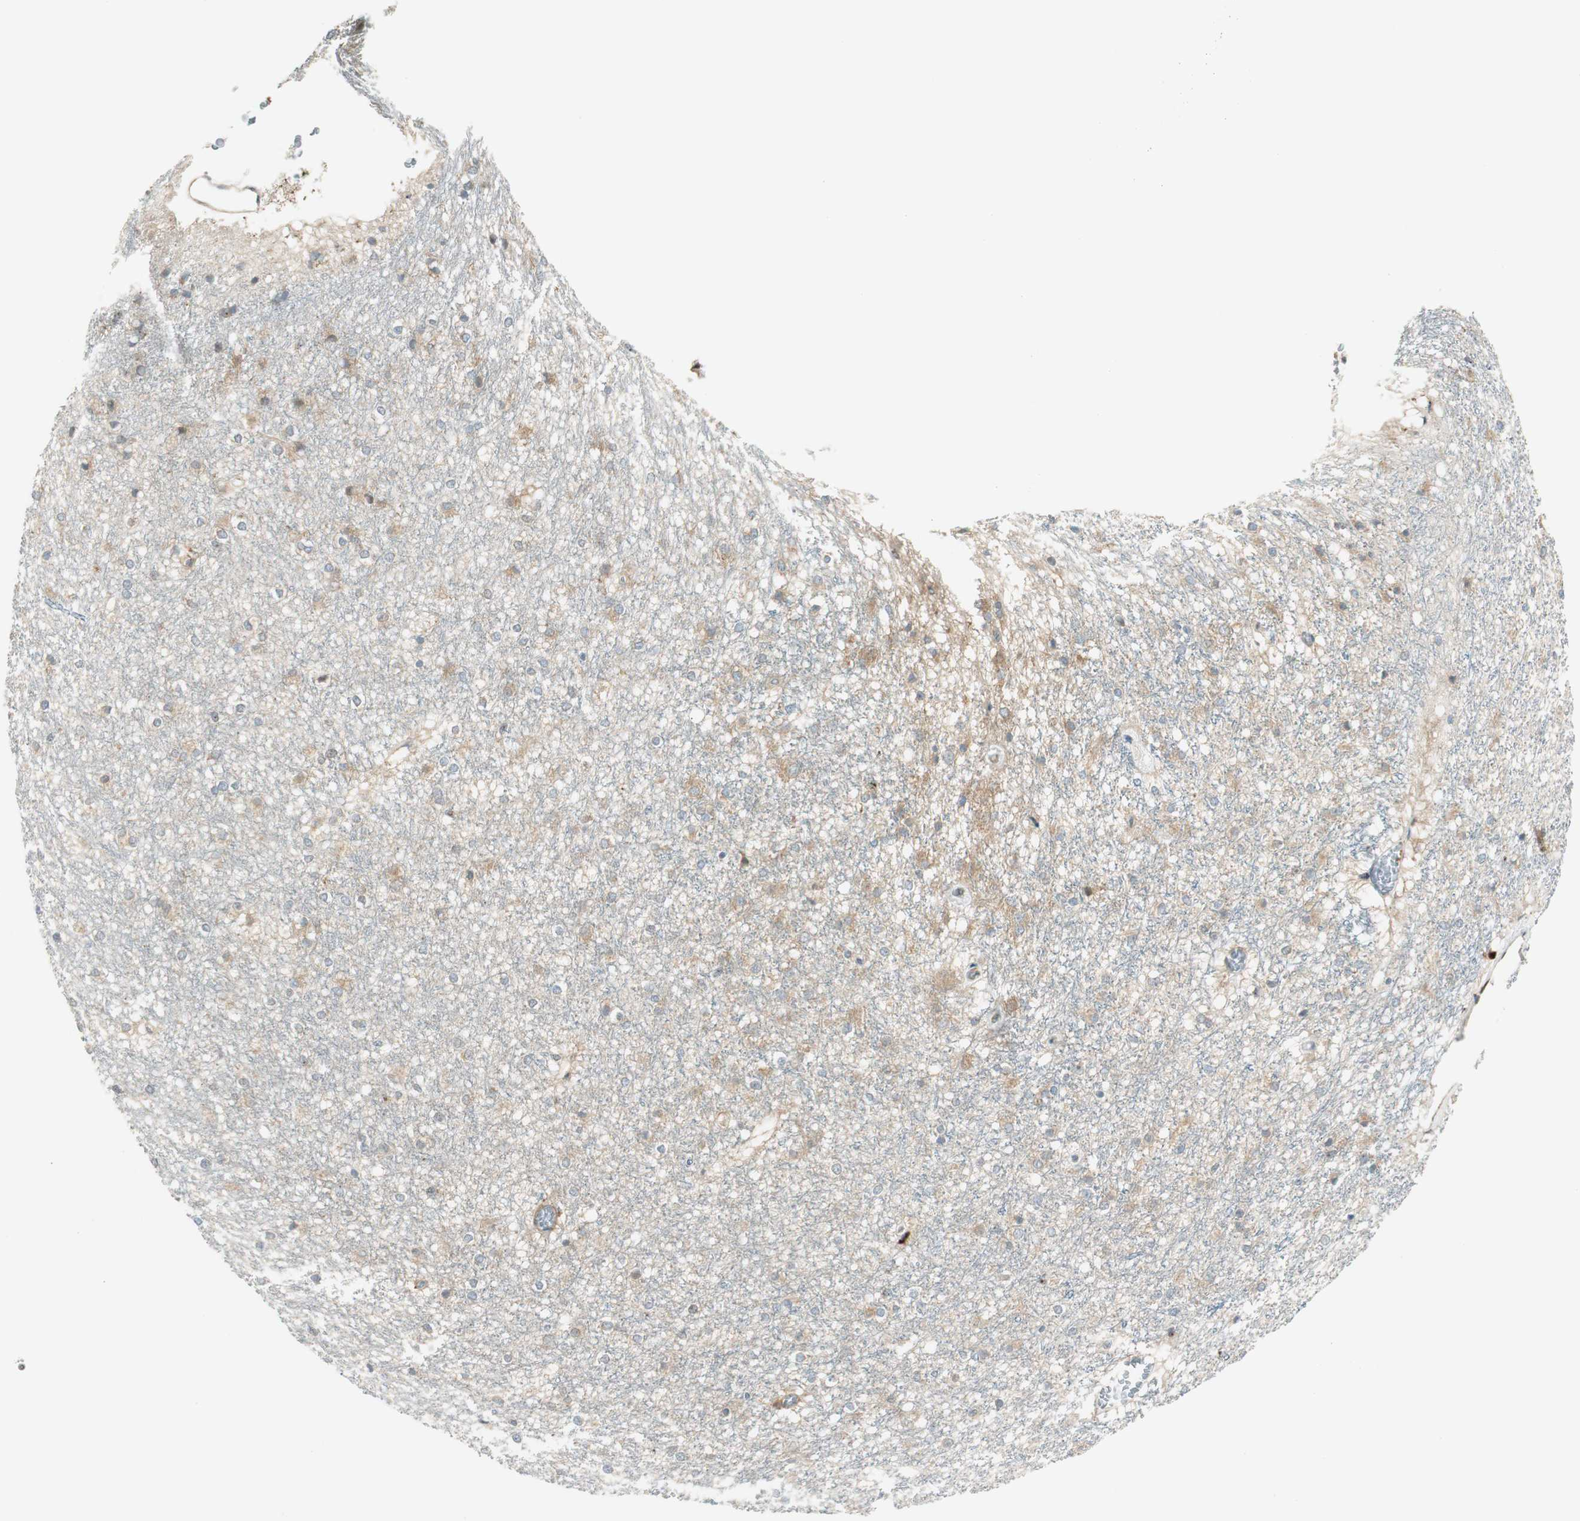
{"staining": {"intensity": "moderate", "quantity": "<25%", "location": "cytoplasmic/membranous"}, "tissue": "caudate", "cell_type": "Glial cells", "image_type": "normal", "snomed": [{"axis": "morphology", "description": "Normal tissue, NOS"}, {"axis": "topography", "description": "Lateral ventricle wall"}], "caption": "This micrograph shows immunohistochemistry staining of benign caudate, with low moderate cytoplasmic/membranous positivity in approximately <25% of glial cells.", "gene": "PI4K2B", "patient": {"sex": "female", "age": 19}}